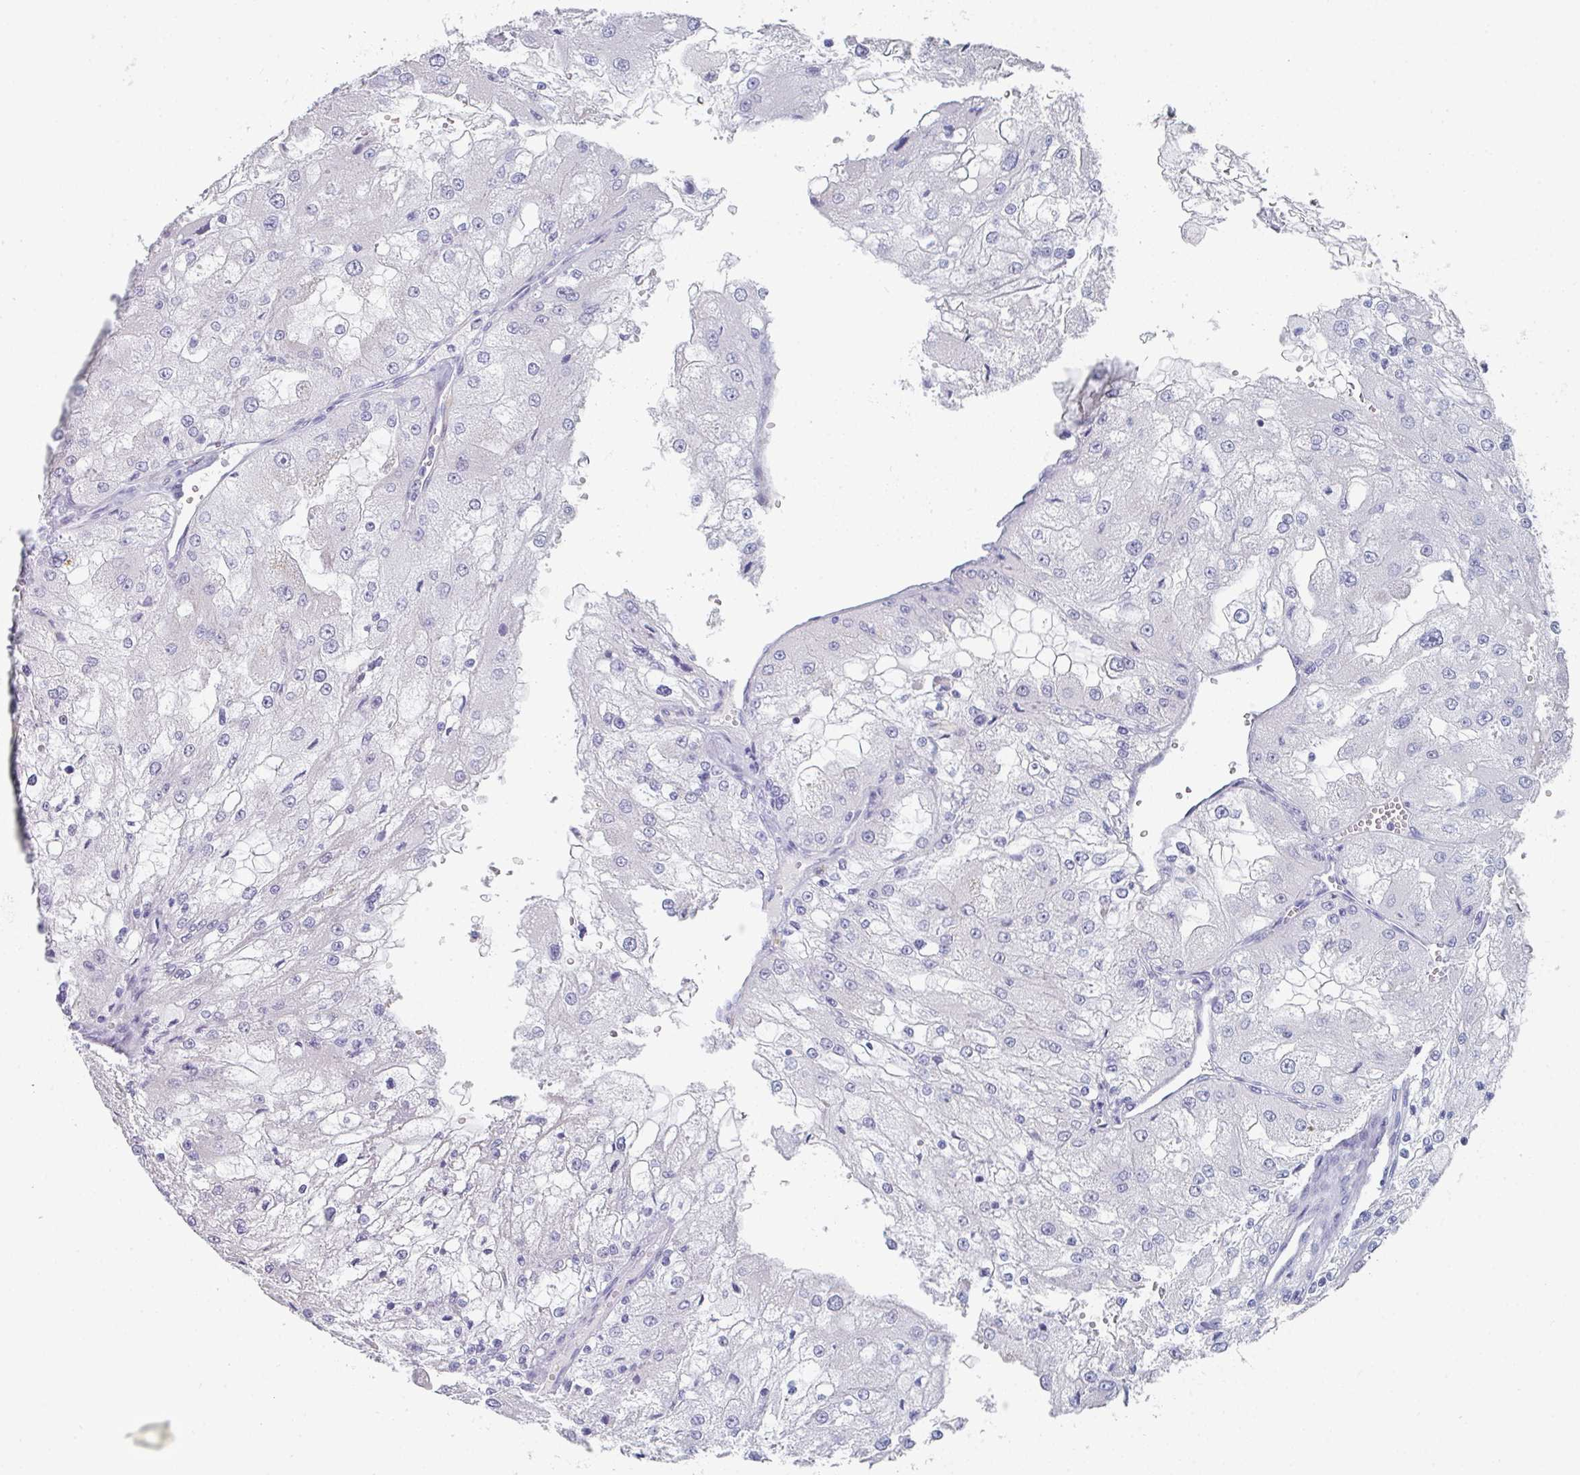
{"staining": {"intensity": "negative", "quantity": "none", "location": "none"}, "tissue": "renal cancer", "cell_type": "Tumor cells", "image_type": "cancer", "snomed": [{"axis": "morphology", "description": "Adenocarcinoma, NOS"}, {"axis": "topography", "description": "Kidney"}], "caption": "Immunohistochemical staining of human renal cancer (adenocarcinoma) reveals no significant positivity in tumor cells. (DAB (3,3'-diaminobenzidine) immunohistochemistry (IHC) with hematoxylin counter stain).", "gene": "RUBCN", "patient": {"sex": "female", "age": 74}}